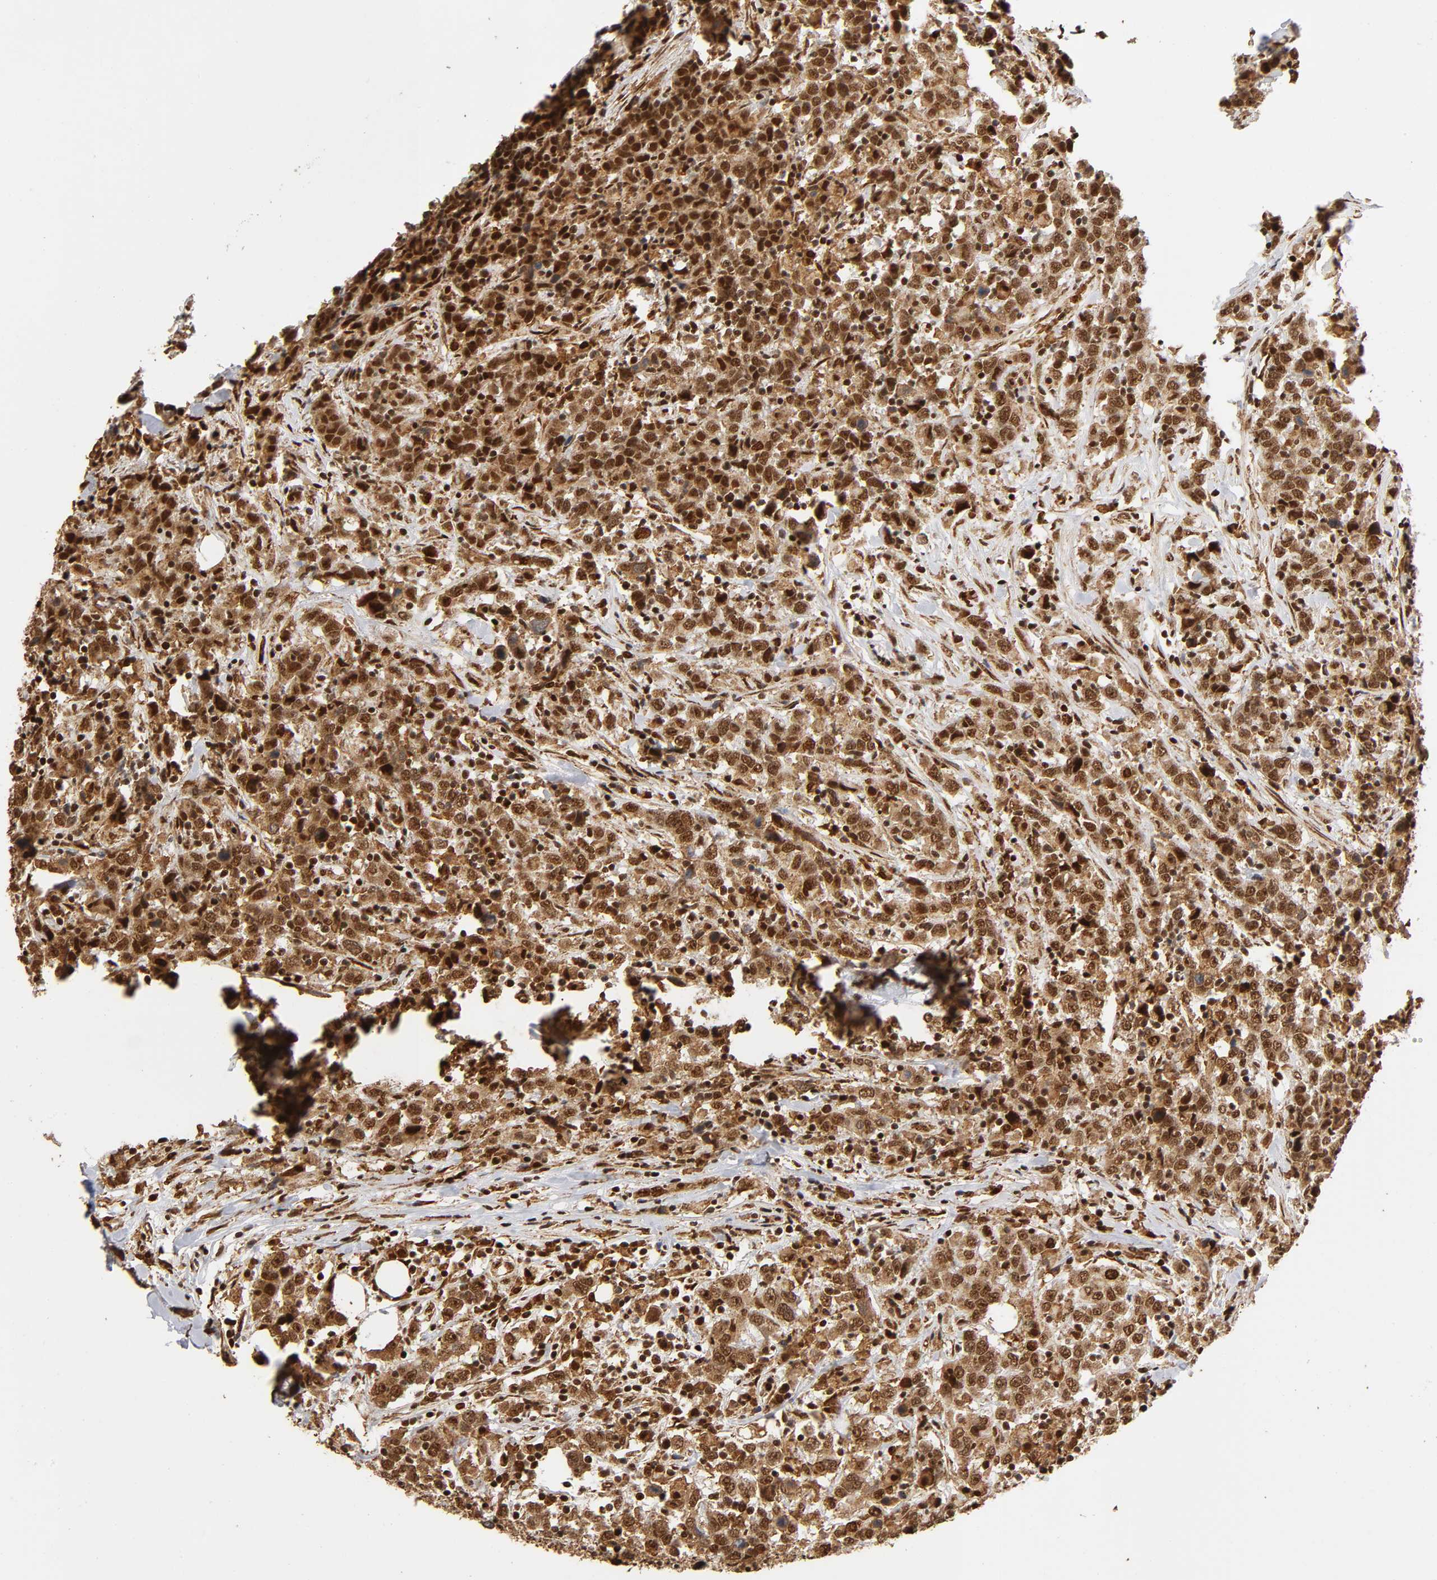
{"staining": {"intensity": "strong", "quantity": ">75%", "location": "cytoplasmic/membranous,nuclear"}, "tissue": "urothelial cancer", "cell_type": "Tumor cells", "image_type": "cancer", "snomed": [{"axis": "morphology", "description": "Urothelial carcinoma, High grade"}, {"axis": "topography", "description": "Urinary bladder"}], "caption": "Immunohistochemical staining of urothelial cancer exhibits high levels of strong cytoplasmic/membranous and nuclear protein expression in about >75% of tumor cells.", "gene": "RNF122", "patient": {"sex": "male", "age": 61}}